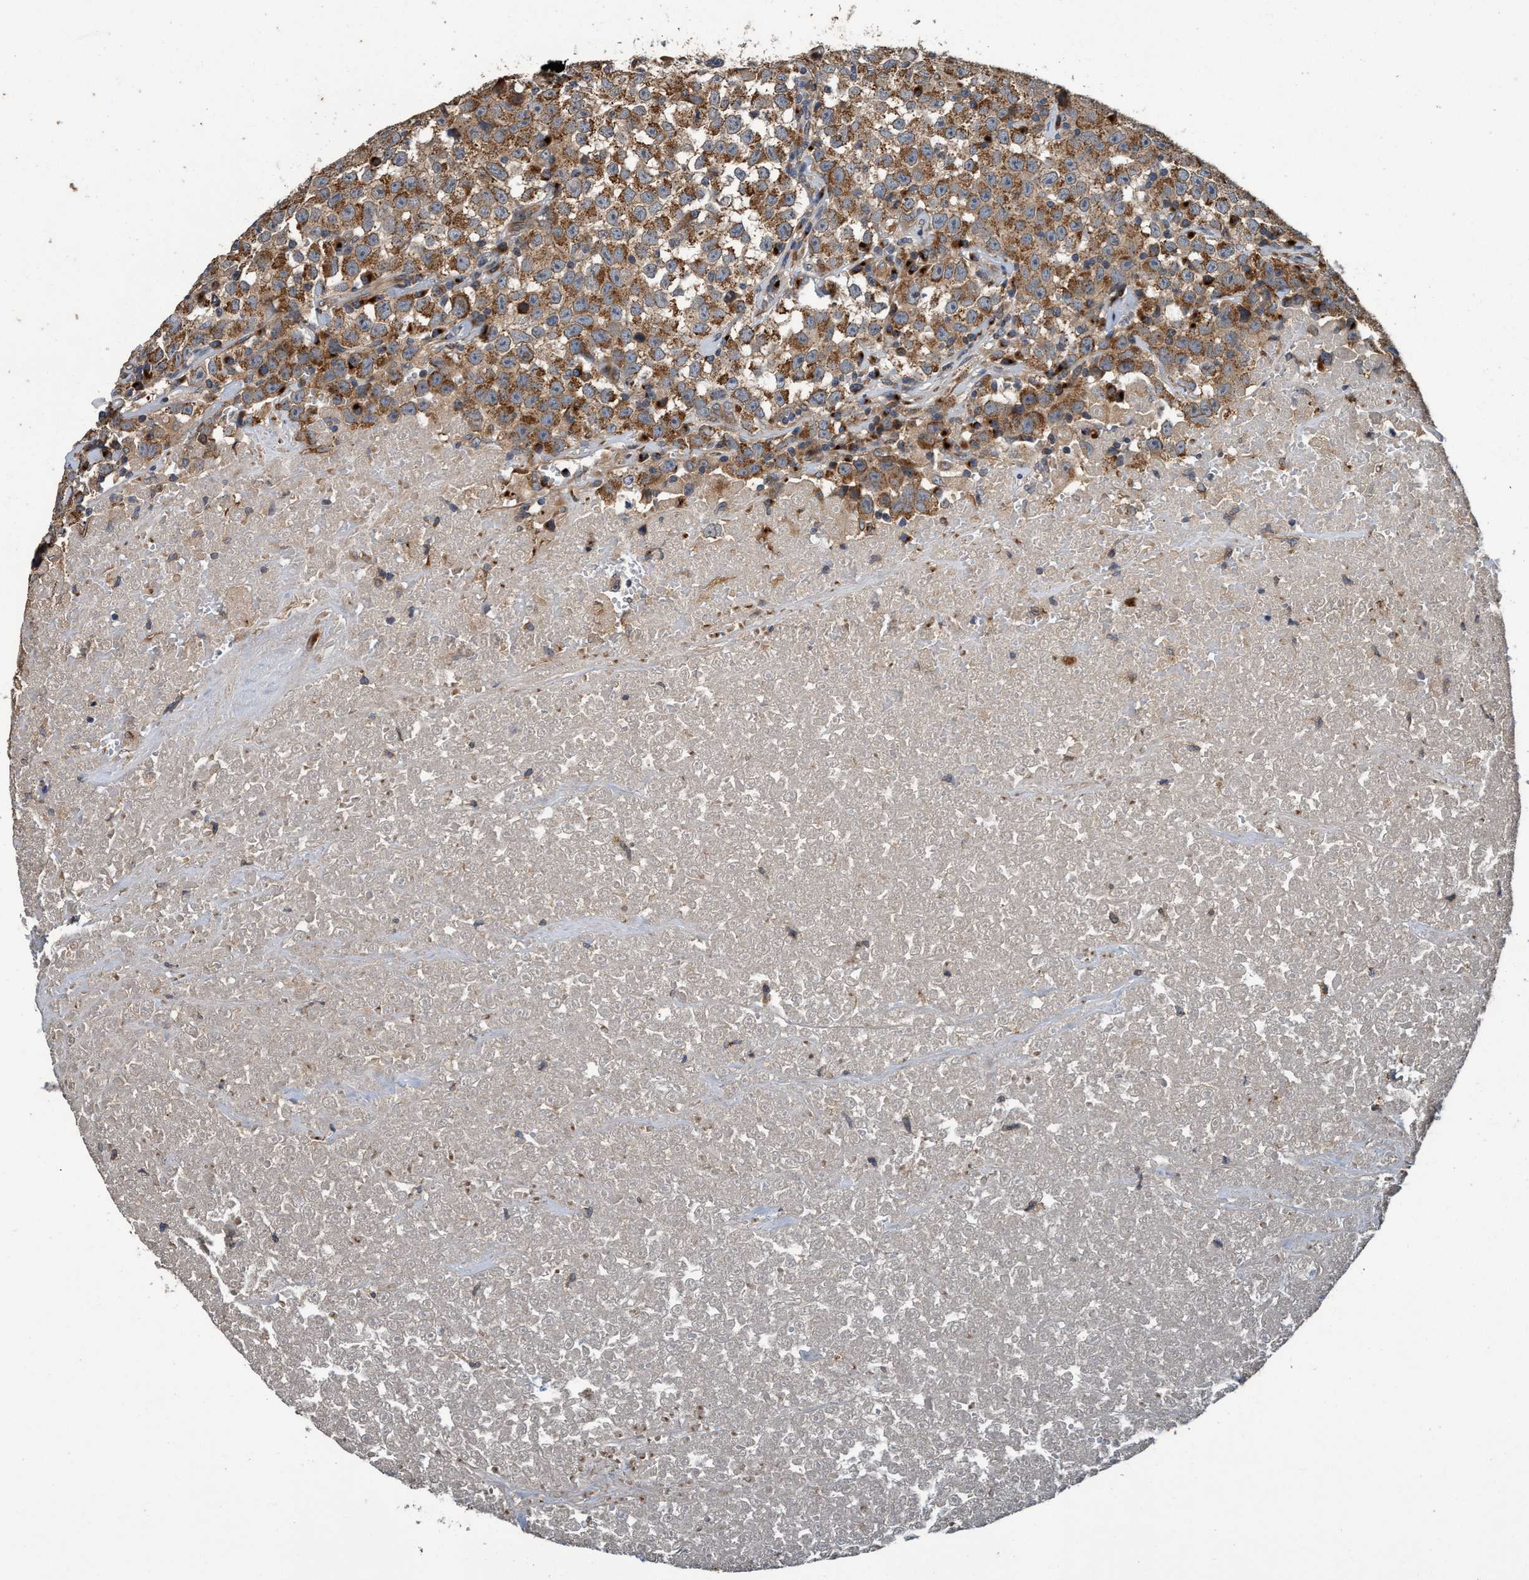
{"staining": {"intensity": "moderate", "quantity": ">75%", "location": "cytoplasmic/membranous"}, "tissue": "testis cancer", "cell_type": "Tumor cells", "image_type": "cancer", "snomed": [{"axis": "morphology", "description": "Seminoma, NOS"}, {"axis": "topography", "description": "Testis"}], "caption": "Testis seminoma tissue shows moderate cytoplasmic/membranous staining in approximately >75% of tumor cells (DAB (3,3'-diaminobenzidine) IHC, brown staining for protein, blue staining for nuclei).", "gene": "MACC1", "patient": {"sex": "male", "age": 22}}